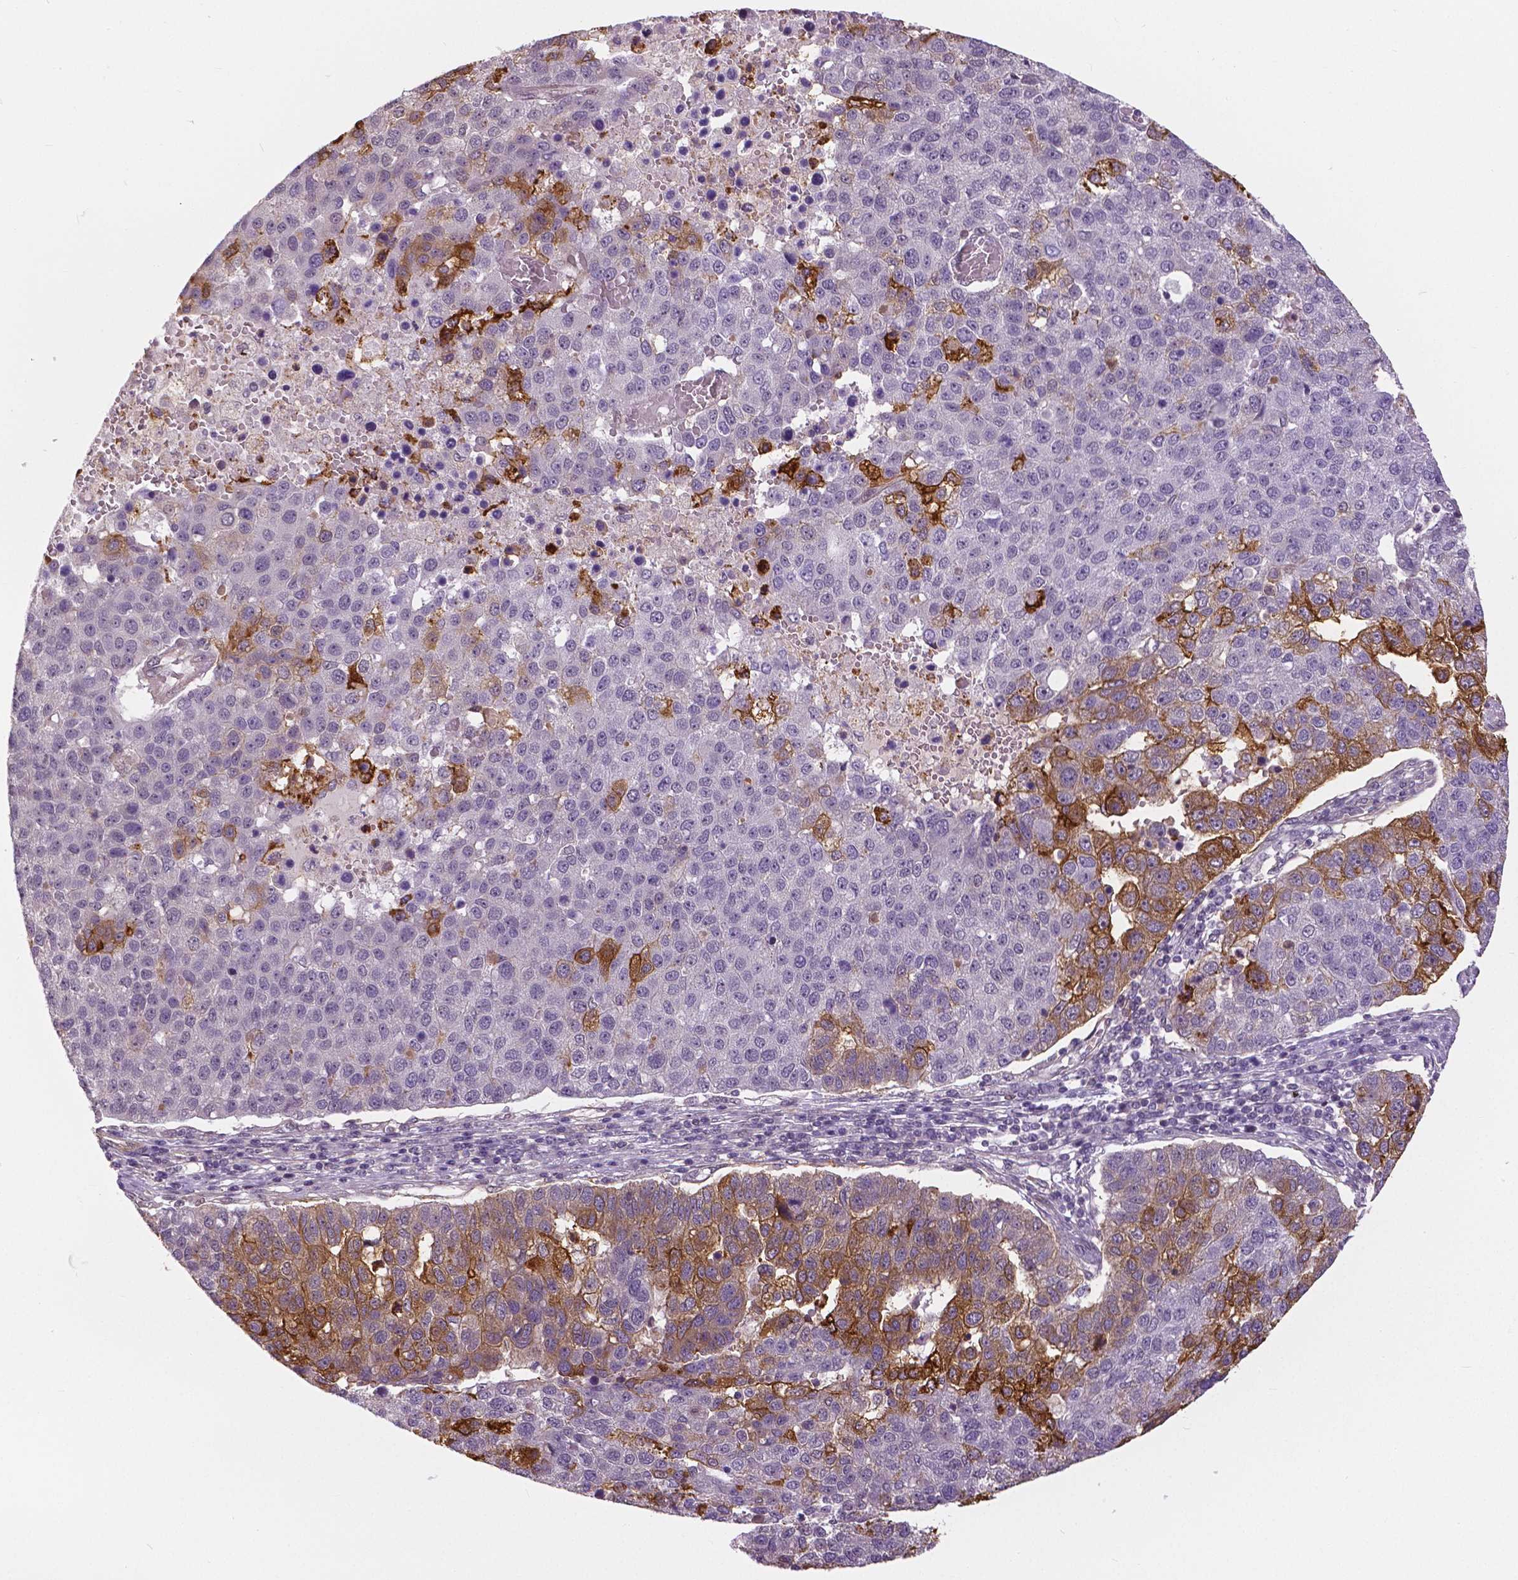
{"staining": {"intensity": "moderate", "quantity": "<25%", "location": "cytoplasmic/membranous"}, "tissue": "pancreatic cancer", "cell_type": "Tumor cells", "image_type": "cancer", "snomed": [{"axis": "morphology", "description": "Adenocarcinoma, NOS"}, {"axis": "topography", "description": "Pancreas"}], "caption": "DAB immunohistochemical staining of adenocarcinoma (pancreatic) exhibits moderate cytoplasmic/membranous protein staining in about <25% of tumor cells. The staining was performed using DAB (3,3'-diaminobenzidine) to visualize the protein expression in brown, while the nuclei were stained in blue with hematoxylin (Magnification: 20x).", "gene": "ANXA13", "patient": {"sex": "female", "age": 61}}